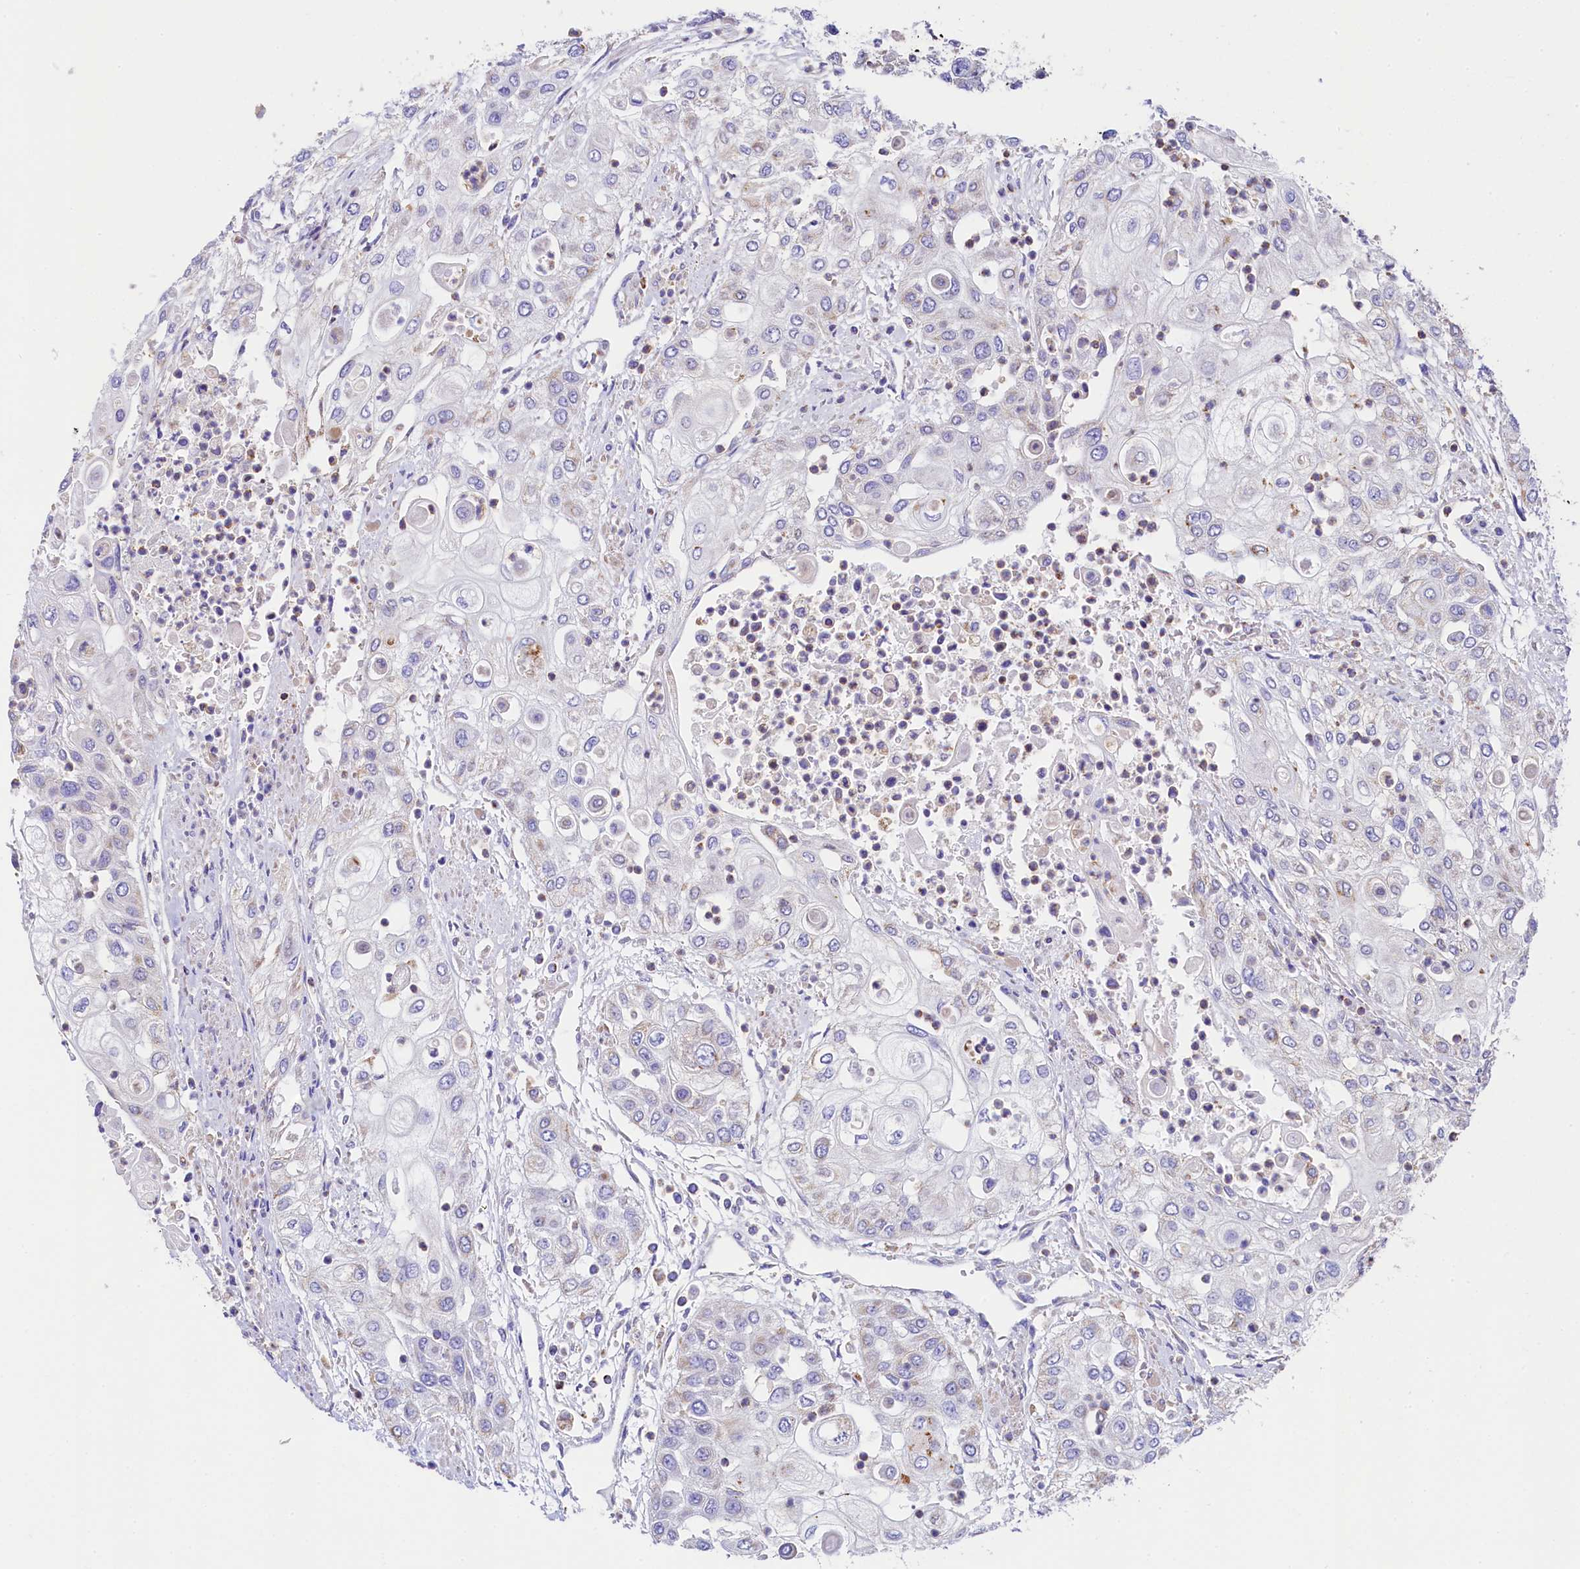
{"staining": {"intensity": "negative", "quantity": "none", "location": "none"}, "tissue": "urothelial cancer", "cell_type": "Tumor cells", "image_type": "cancer", "snomed": [{"axis": "morphology", "description": "Urothelial carcinoma, High grade"}, {"axis": "topography", "description": "Urinary bladder"}], "caption": "This is a histopathology image of immunohistochemistry (IHC) staining of urothelial cancer, which shows no expression in tumor cells.", "gene": "CLYBL", "patient": {"sex": "female", "age": 79}}